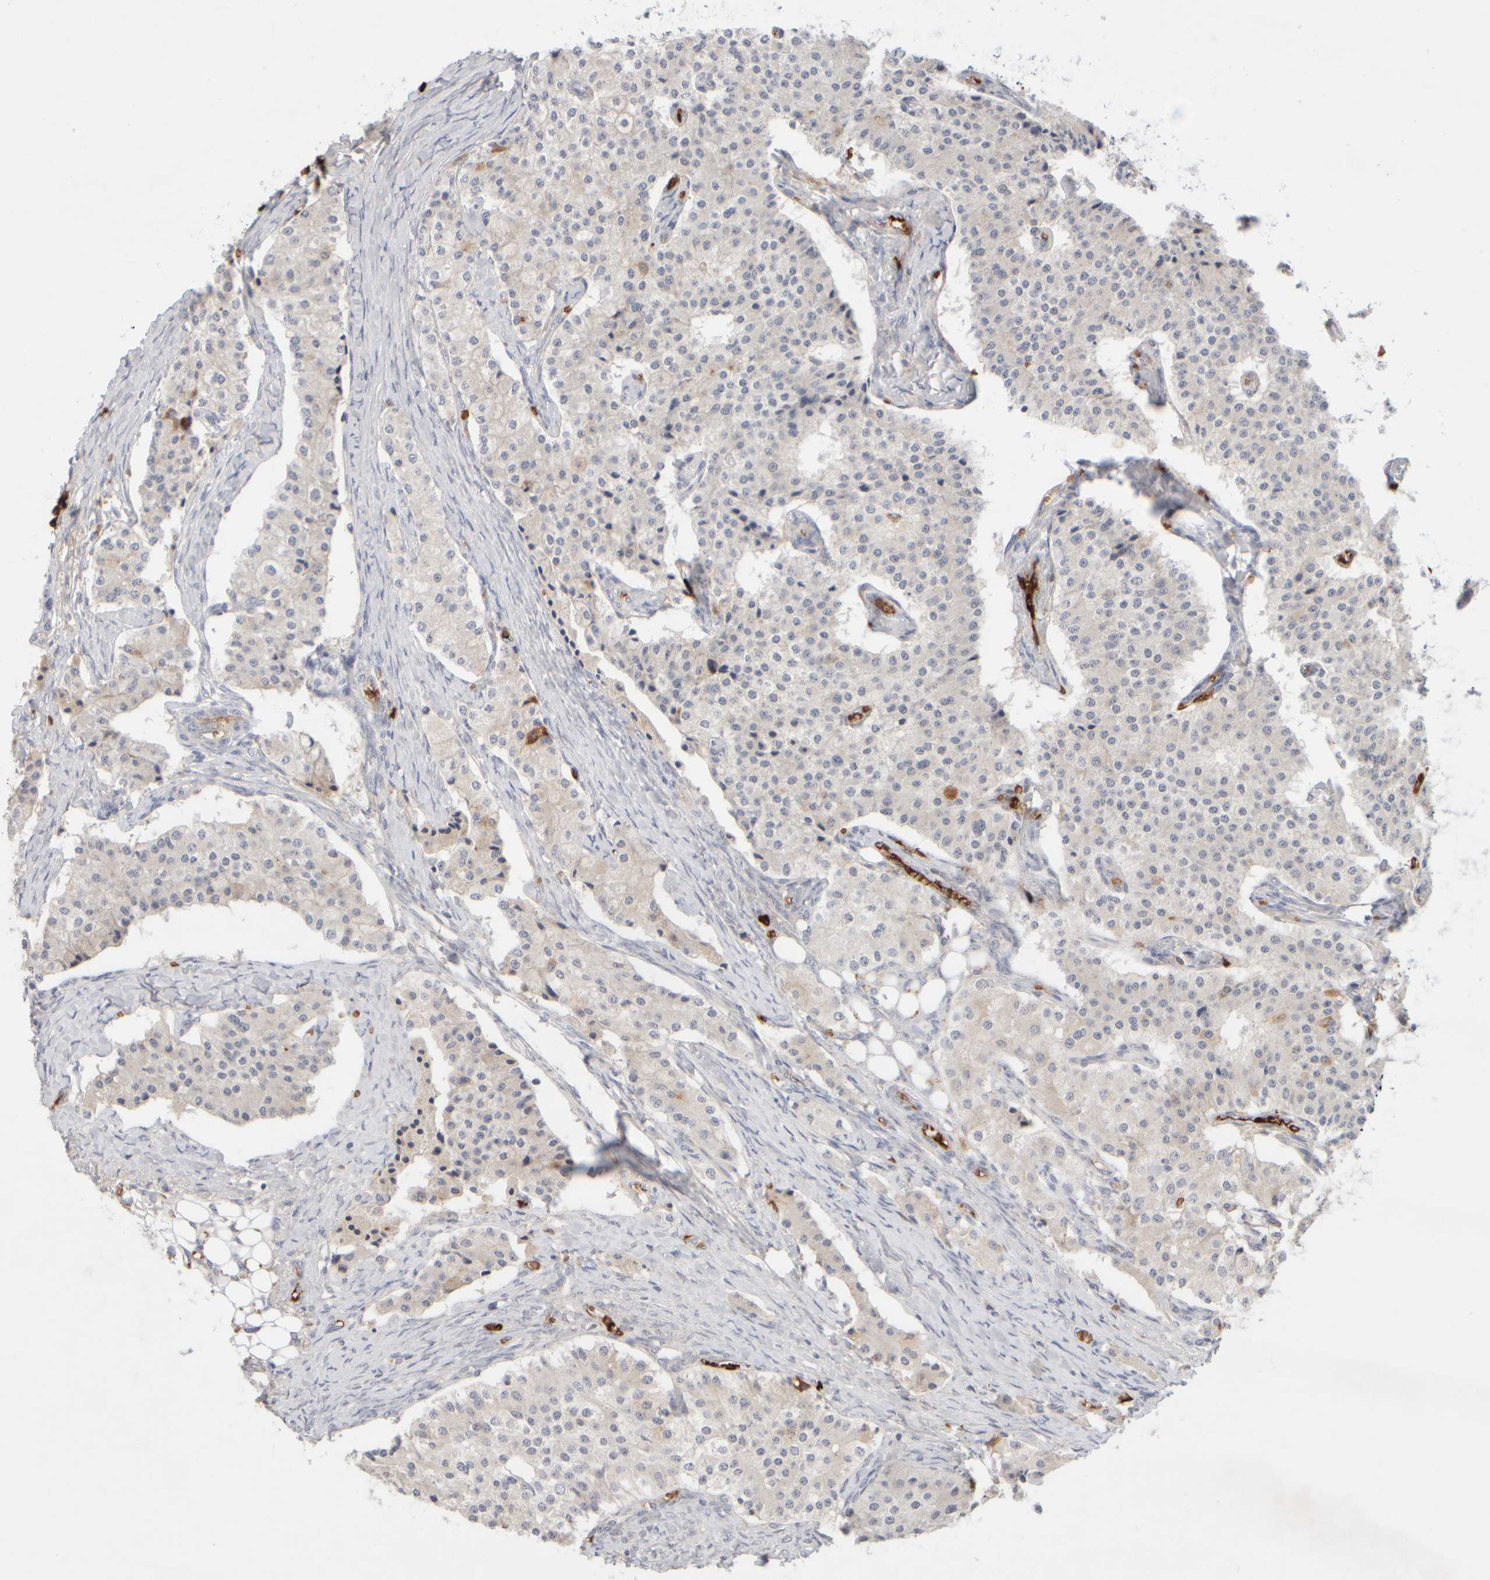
{"staining": {"intensity": "strong", "quantity": "<25%", "location": "cytoplasmic/membranous"}, "tissue": "carcinoid", "cell_type": "Tumor cells", "image_type": "cancer", "snomed": [{"axis": "morphology", "description": "Carcinoid, malignant, NOS"}, {"axis": "topography", "description": "Colon"}], "caption": "Malignant carcinoid stained for a protein (brown) shows strong cytoplasmic/membranous positive expression in about <25% of tumor cells.", "gene": "MST1", "patient": {"sex": "female", "age": 52}}